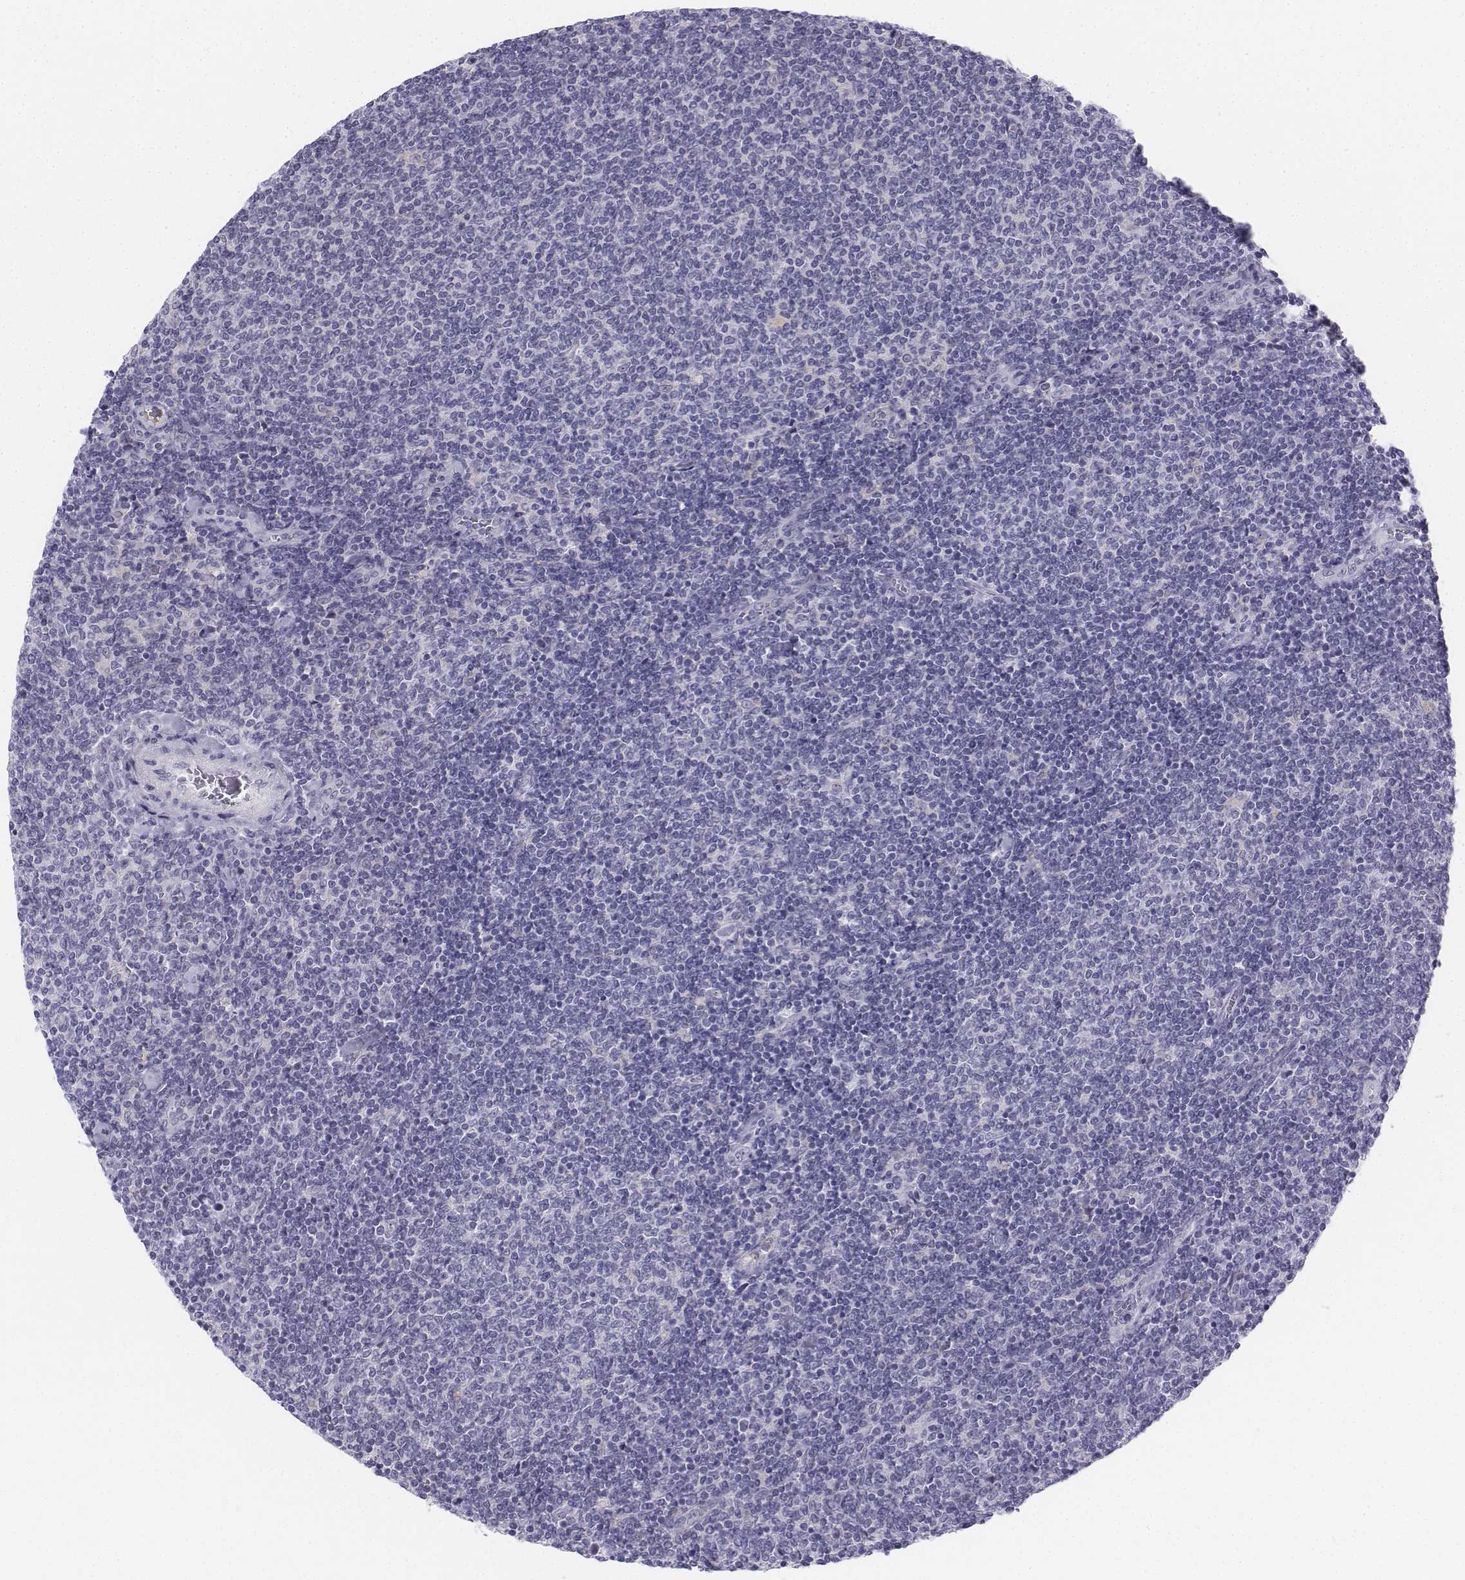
{"staining": {"intensity": "negative", "quantity": "none", "location": "none"}, "tissue": "lymphoma", "cell_type": "Tumor cells", "image_type": "cancer", "snomed": [{"axis": "morphology", "description": "Malignant lymphoma, non-Hodgkin's type, Low grade"}, {"axis": "topography", "description": "Lymph node"}], "caption": "A micrograph of human low-grade malignant lymphoma, non-Hodgkin's type is negative for staining in tumor cells.", "gene": "TH", "patient": {"sex": "male", "age": 52}}